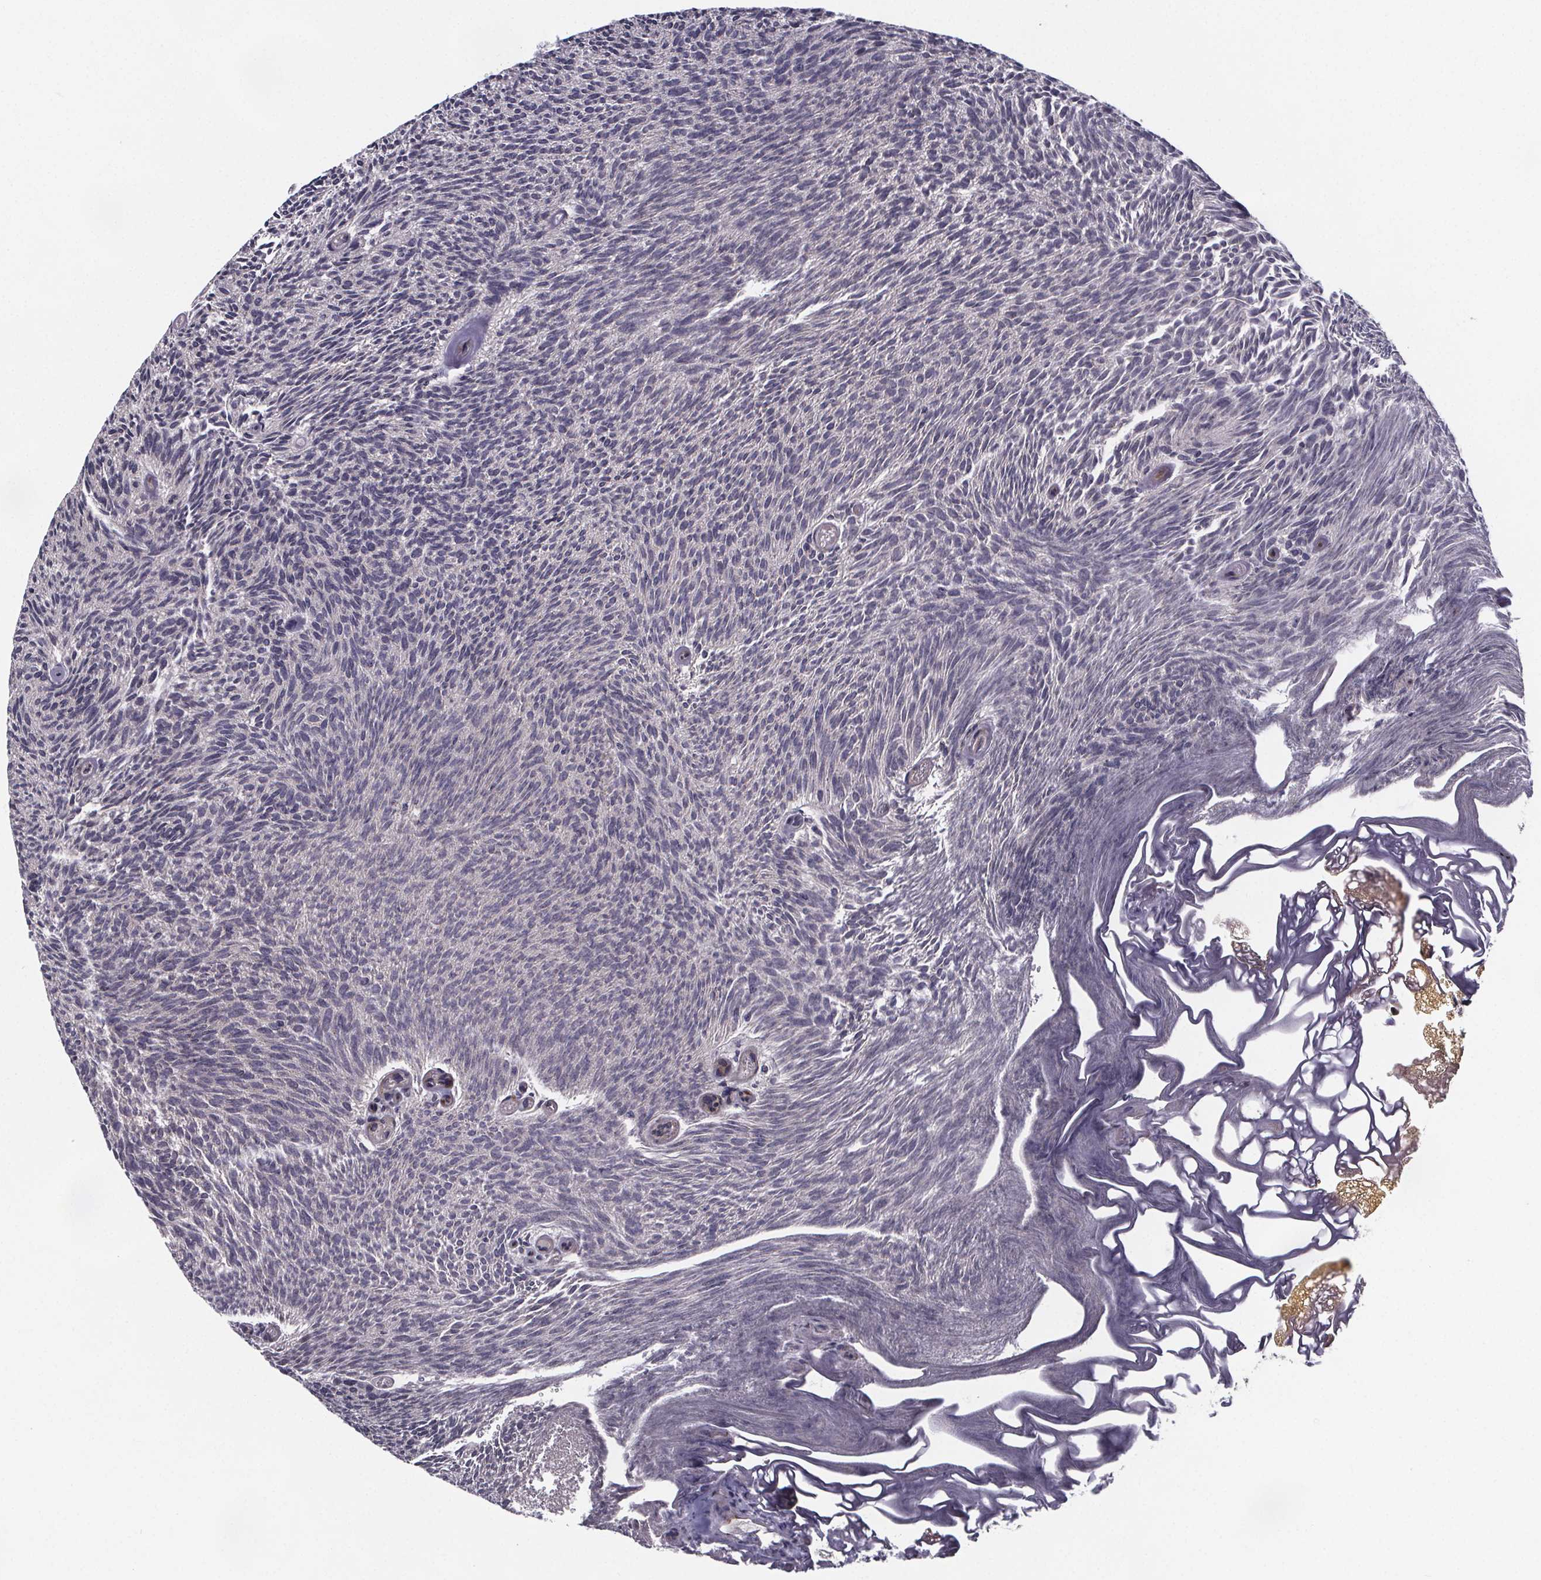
{"staining": {"intensity": "weak", "quantity": "25%-75%", "location": "cytoplasmic/membranous"}, "tissue": "urothelial cancer", "cell_type": "Tumor cells", "image_type": "cancer", "snomed": [{"axis": "morphology", "description": "Urothelial carcinoma, Low grade"}, {"axis": "topography", "description": "Urinary bladder"}], "caption": "A micrograph of urothelial cancer stained for a protein displays weak cytoplasmic/membranous brown staining in tumor cells.", "gene": "FN3KRP", "patient": {"sex": "male", "age": 77}}